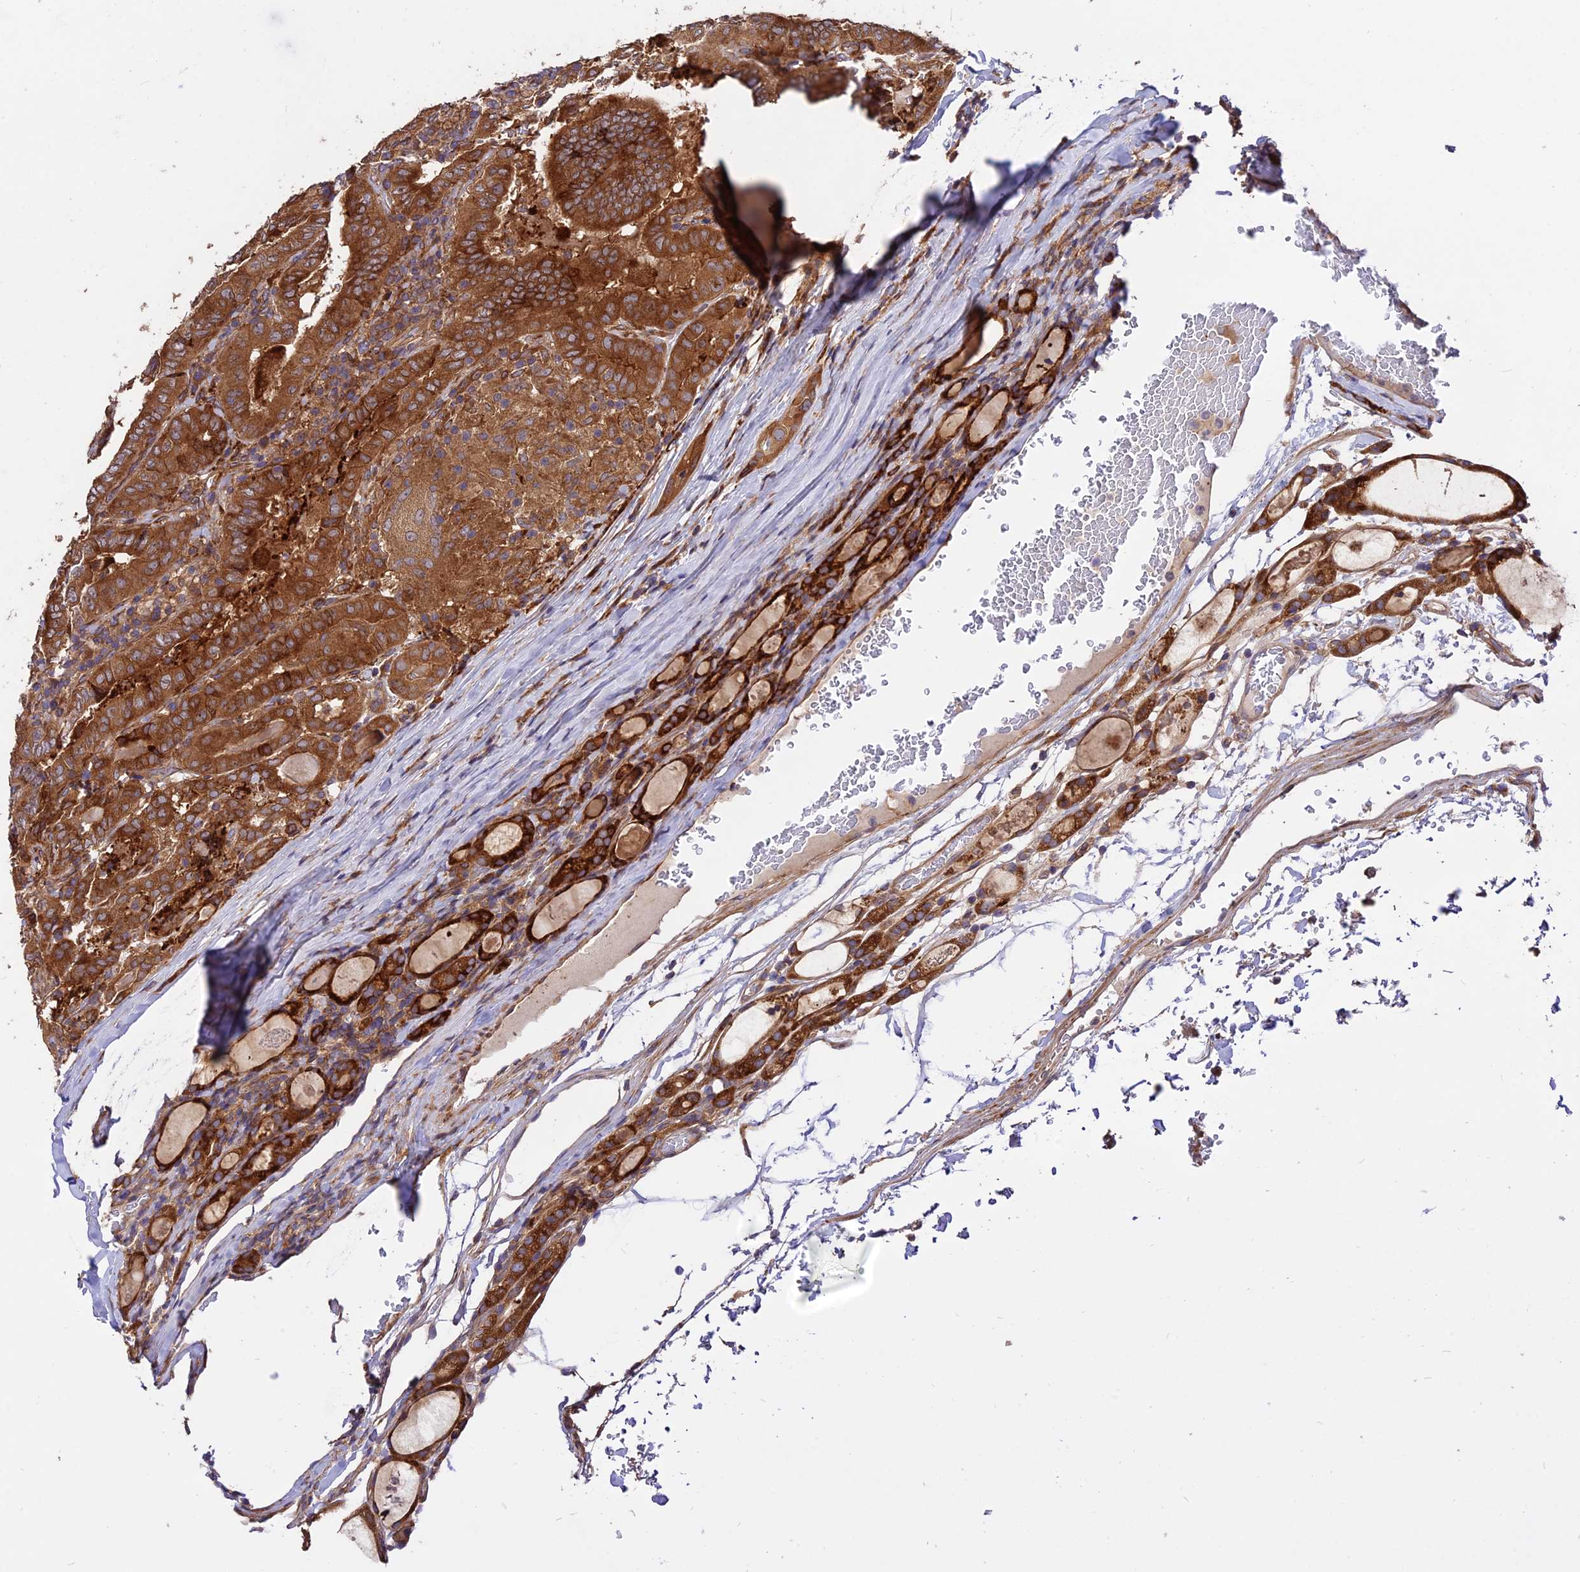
{"staining": {"intensity": "strong", "quantity": ">75%", "location": "cytoplasmic/membranous"}, "tissue": "thyroid cancer", "cell_type": "Tumor cells", "image_type": "cancer", "snomed": [{"axis": "morphology", "description": "Papillary adenocarcinoma, NOS"}, {"axis": "topography", "description": "Thyroid gland"}], "caption": "Human thyroid papillary adenocarcinoma stained with a brown dye reveals strong cytoplasmic/membranous positive expression in approximately >75% of tumor cells.", "gene": "ROCK1", "patient": {"sex": "female", "age": 72}}